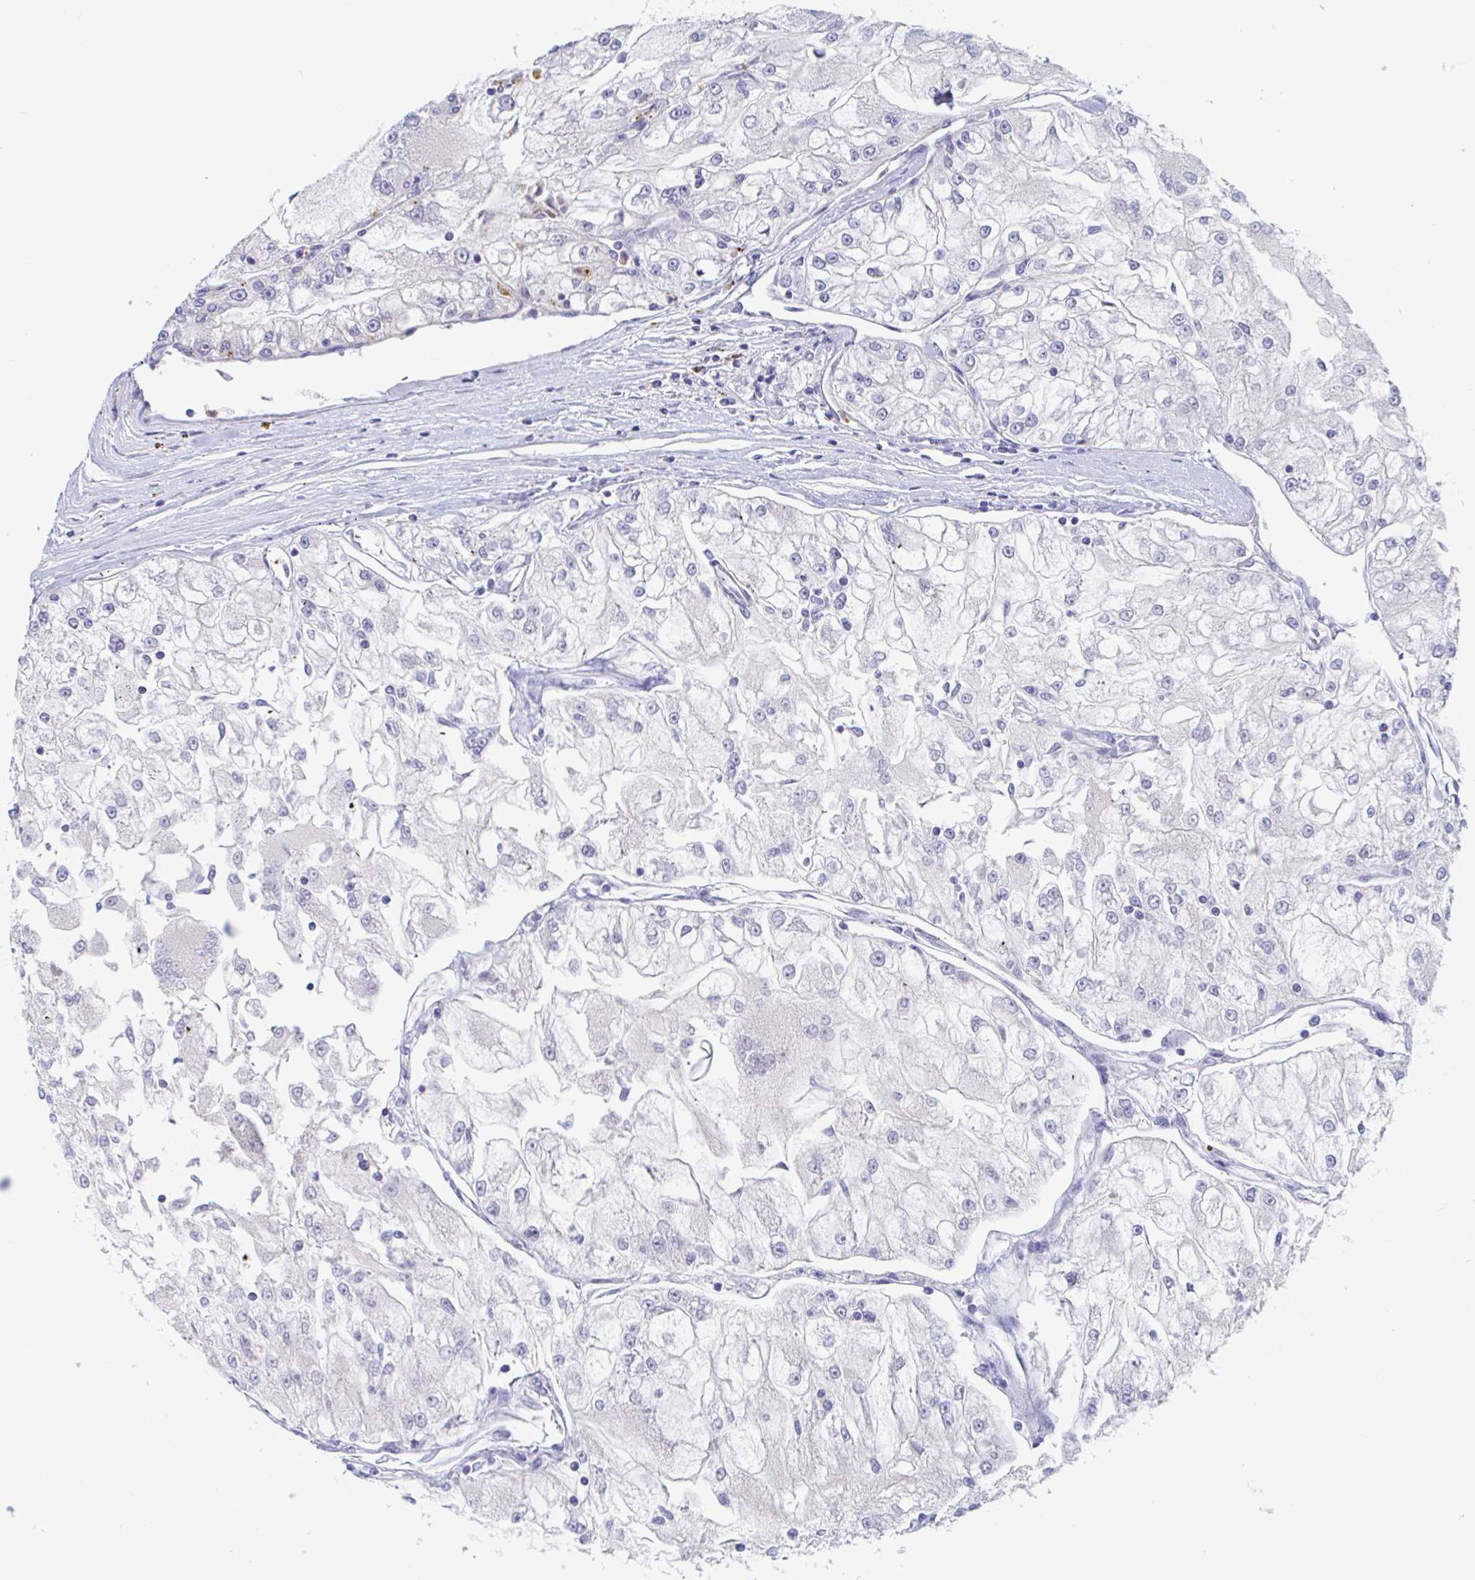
{"staining": {"intensity": "negative", "quantity": "none", "location": "none"}, "tissue": "renal cancer", "cell_type": "Tumor cells", "image_type": "cancer", "snomed": [{"axis": "morphology", "description": "Adenocarcinoma, NOS"}, {"axis": "topography", "description": "Kidney"}], "caption": "IHC of human renal cancer (adenocarcinoma) shows no staining in tumor cells.", "gene": "ZNHIT2", "patient": {"sex": "female", "age": 72}}